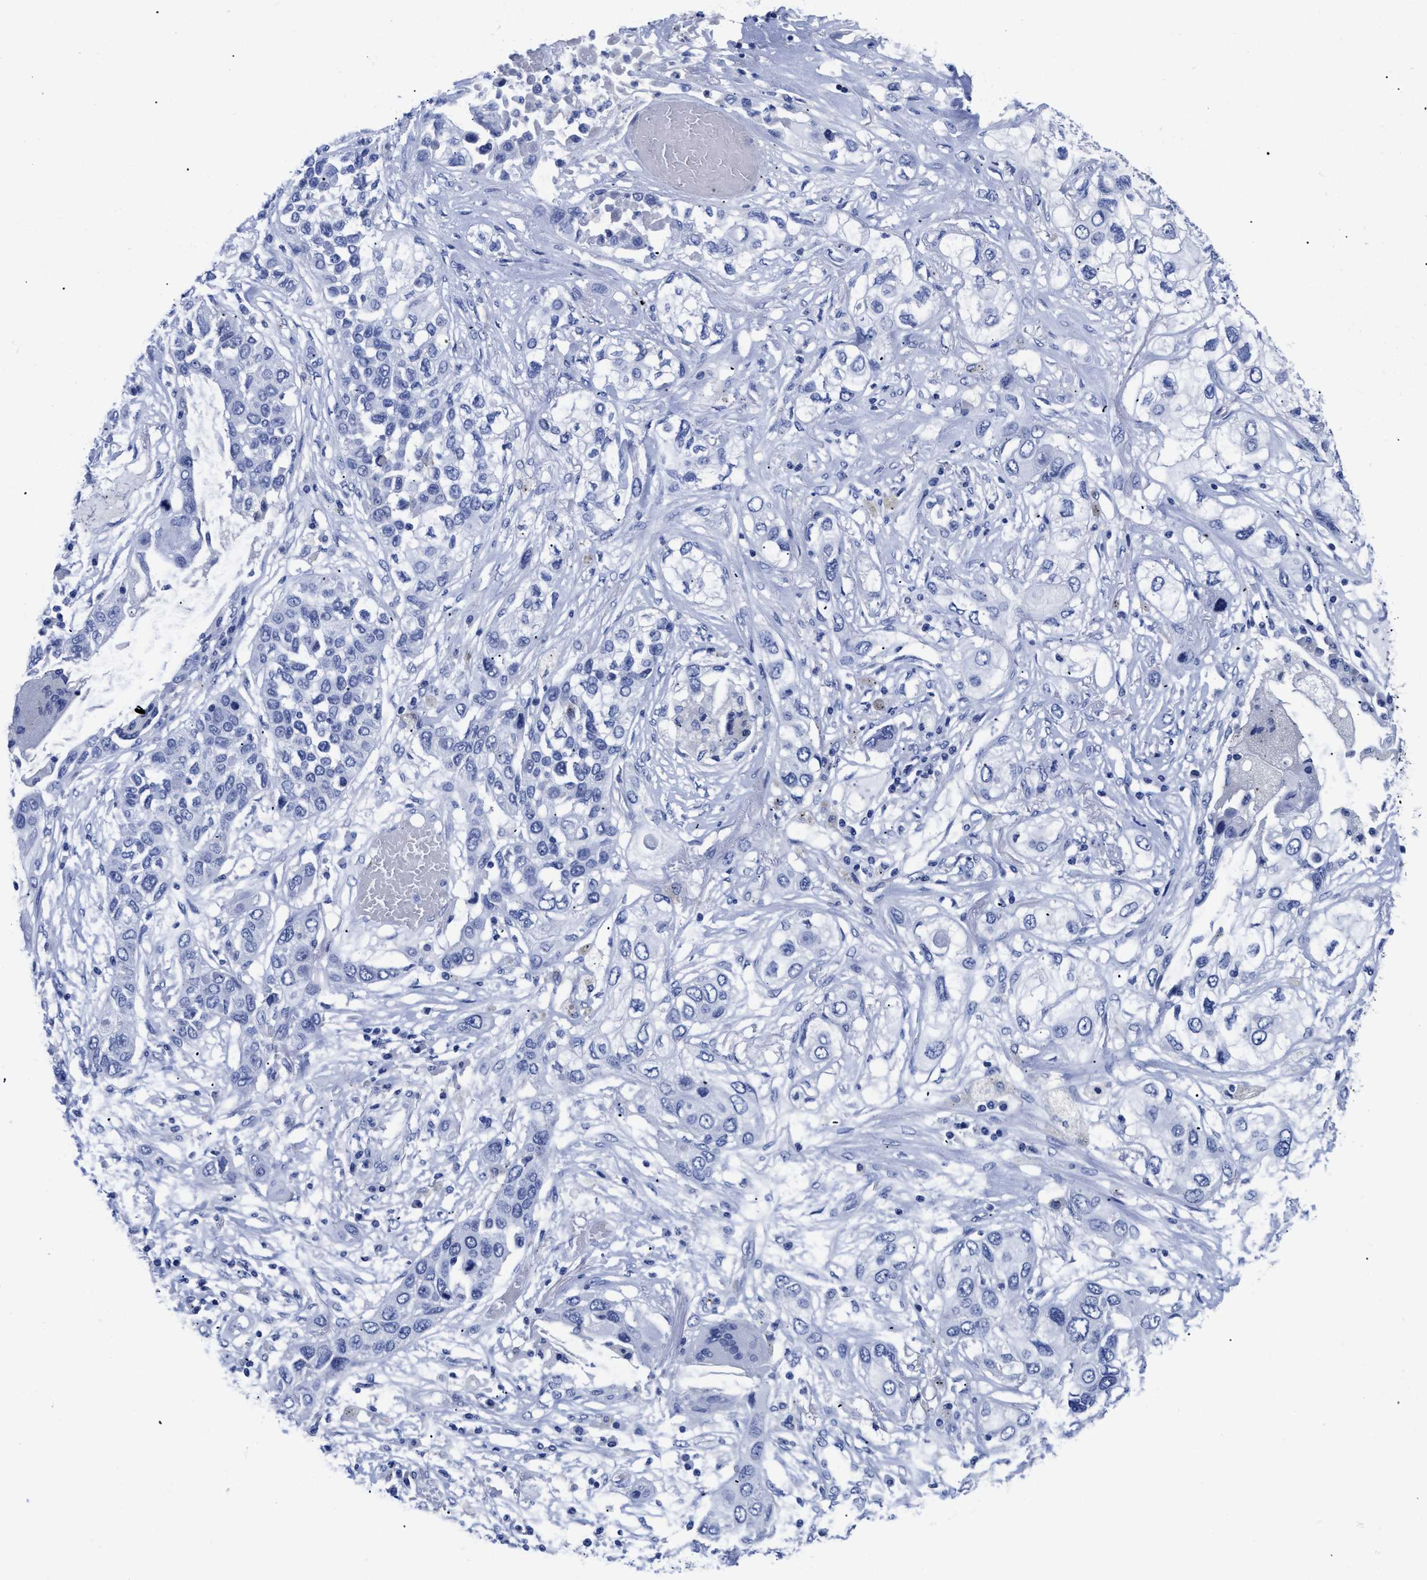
{"staining": {"intensity": "negative", "quantity": "none", "location": "none"}, "tissue": "lung cancer", "cell_type": "Tumor cells", "image_type": "cancer", "snomed": [{"axis": "morphology", "description": "Squamous cell carcinoma, NOS"}, {"axis": "topography", "description": "Lung"}], "caption": "High magnification brightfield microscopy of lung cancer stained with DAB (brown) and counterstained with hematoxylin (blue): tumor cells show no significant positivity.", "gene": "TREML1", "patient": {"sex": "male", "age": 71}}